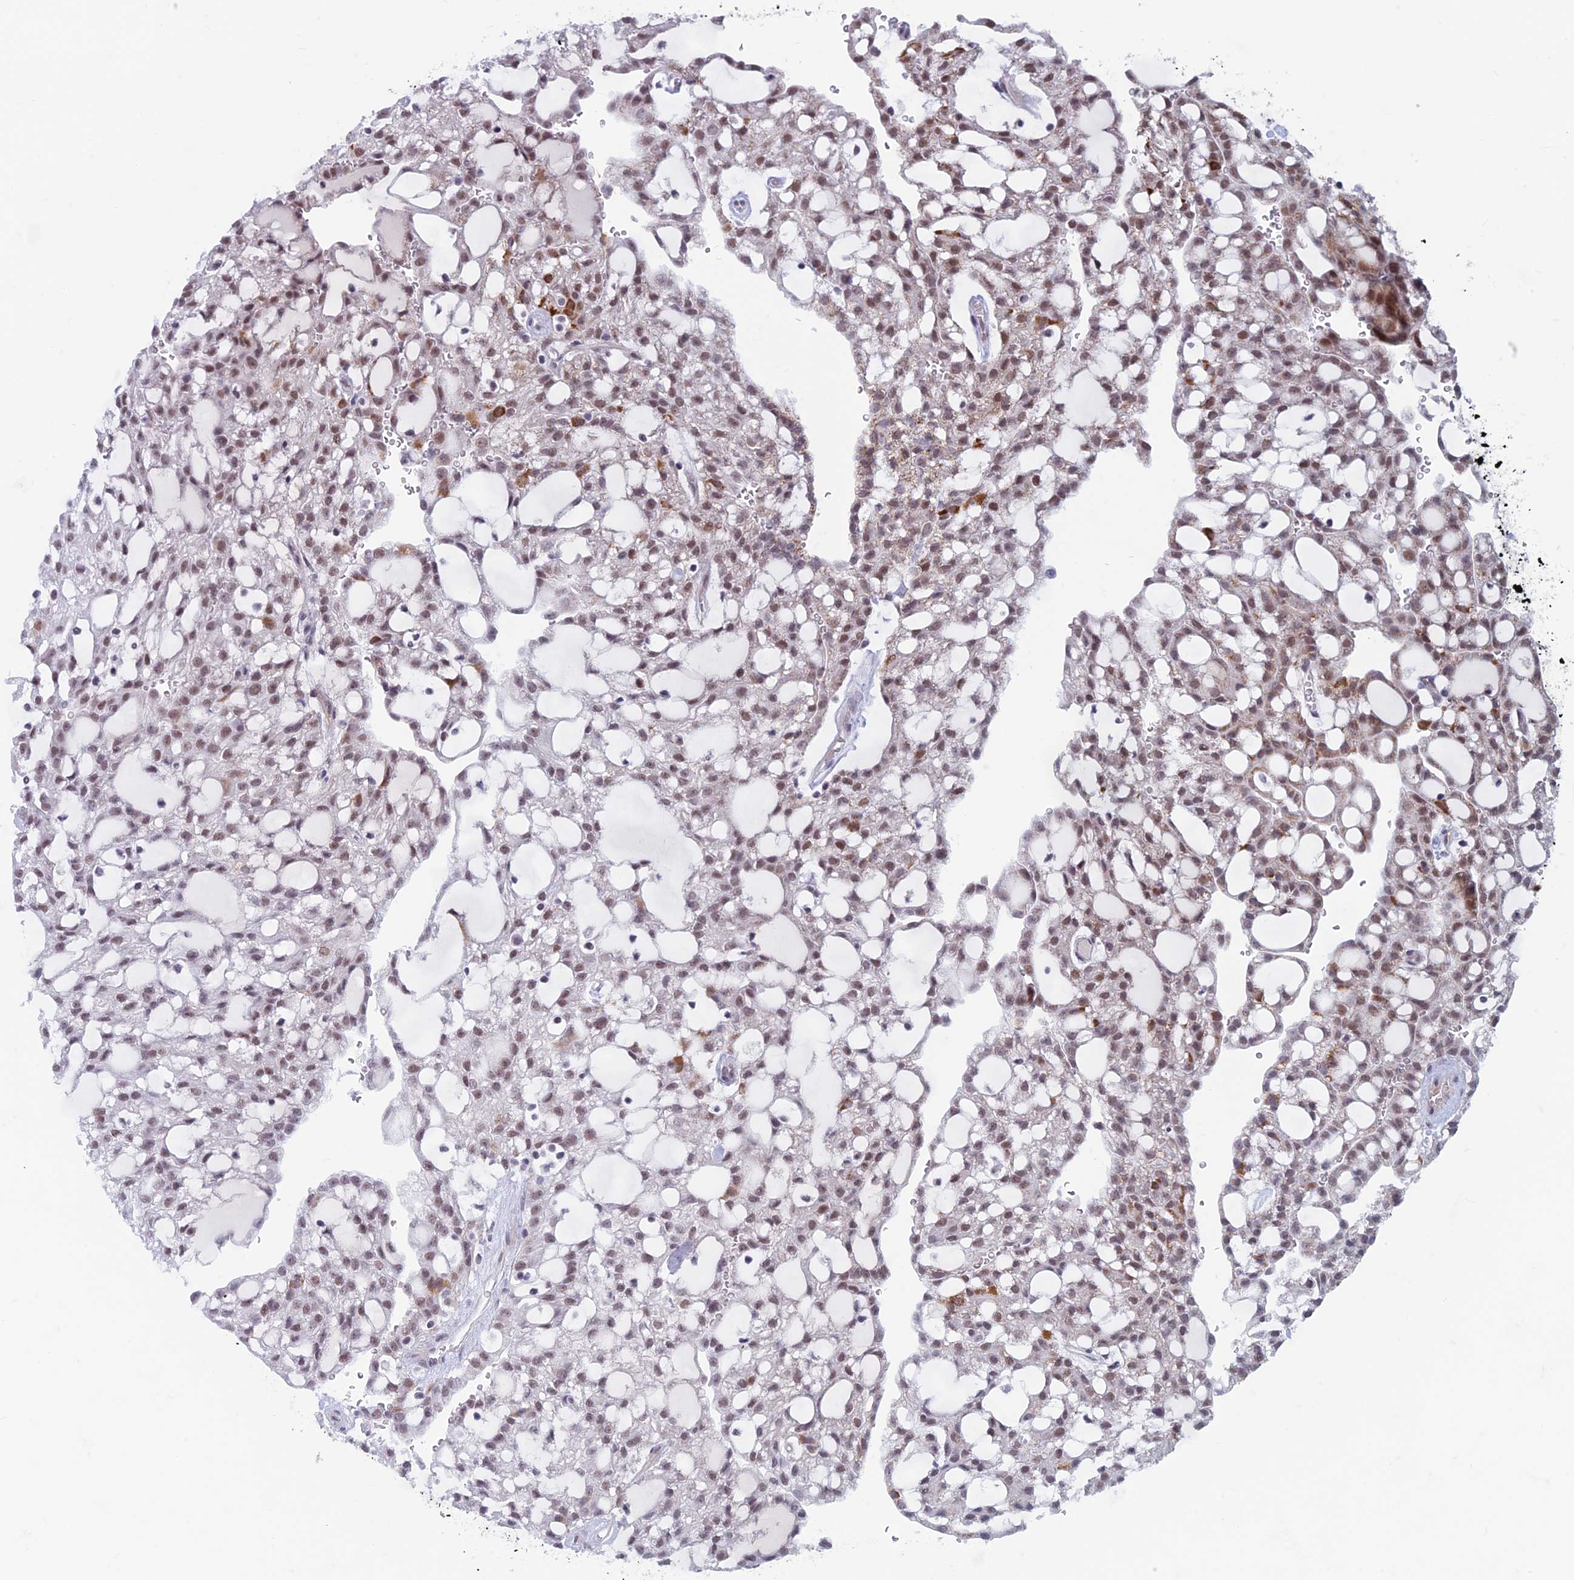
{"staining": {"intensity": "moderate", "quantity": "25%-75%", "location": "nuclear"}, "tissue": "renal cancer", "cell_type": "Tumor cells", "image_type": "cancer", "snomed": [{"axis": "morphology", "description": "Adenocarcinoma, NOS"}, {"axis": "topography", "description": "Kidney"}], "caption": "Adenocarcinoma (renal) stained with DAB IHC exhibits medium levels of moderate nuclear staining in approximately 25%-75% of tumor cells. The protein of interest is shown in brown color, while the nuclei are stained blue.", "gene": "ASH2L", "patient": {"sex": "male", "age": 63}}